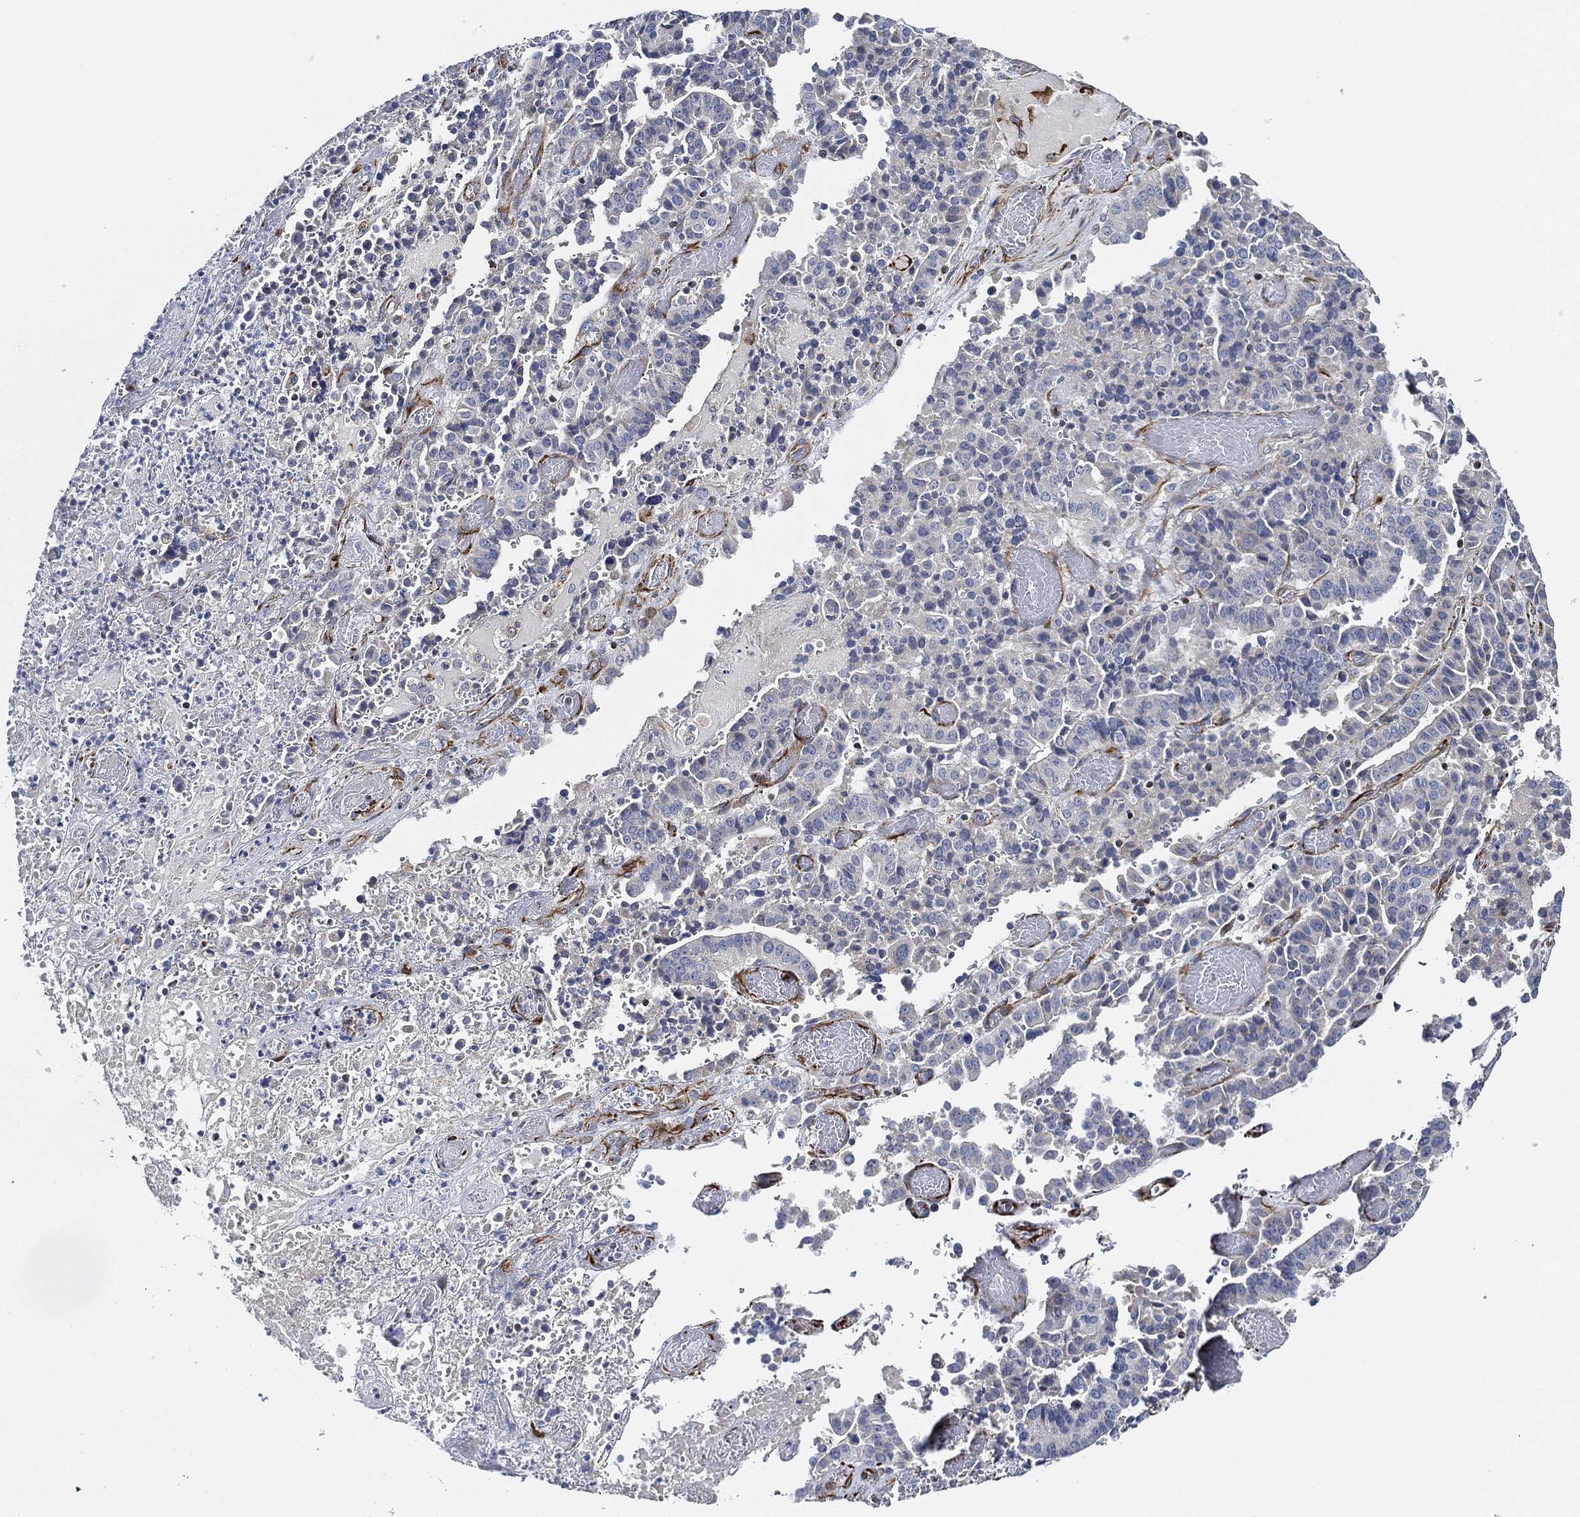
{"staining": {"intensity": "negative", "quantity": "none", "location": "none"}, "tissue": "stomach cancer", "cell_type": "Tumor cells", "image_type": "cancer", "snomed": [{"axis": "morphology", "description": "Adenocarcinoma, NOS"}, {"axis": "topography", "description": "Stomach"}], "caption": "Human adenocarcinoma (stomach) stained for a protein using immunohistochemistry demonstrates no expression in tumor cells.", "gene": "THSD1", "patient": {"sex": "male", "age": 48}}